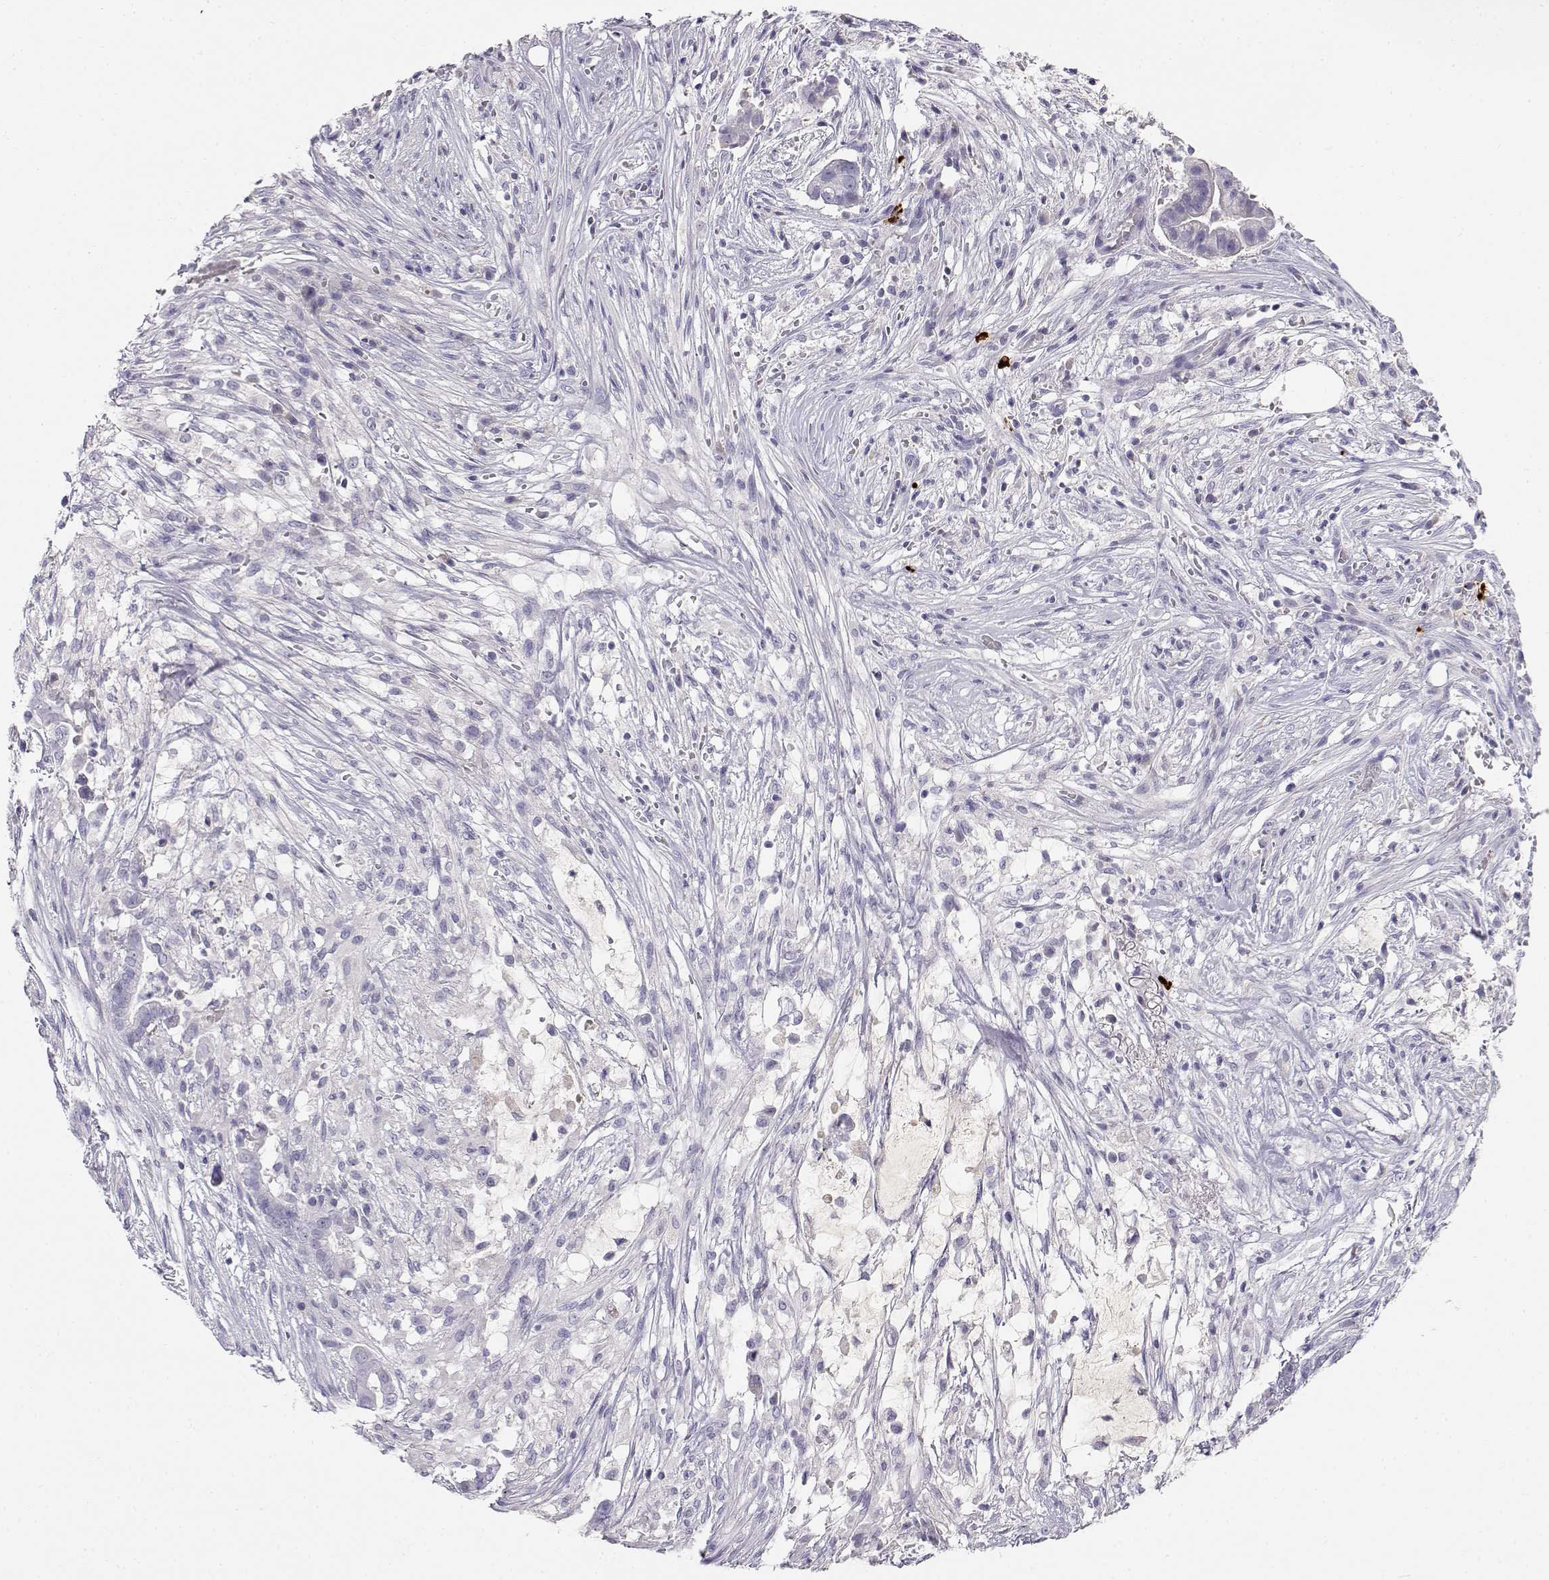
{"staining": {"intensity": "negative", "quantity": "none", "location": "none"}, "tissue": "pancreatic cancer", "cell_type": "Tumor cells", "image_type": "cancer", "snomed": [{"axis": "morphology", "description": "Adenocarcinoma, NOS"}, {"axis": "topography", "description": "Pancreas"}], "caption": "Pancreatic cancer was stained to show a protein in brown. There is no significant staining in tumor cells.", "gene": "GPR174", "patient": {"sex": "male", "age": 61}}